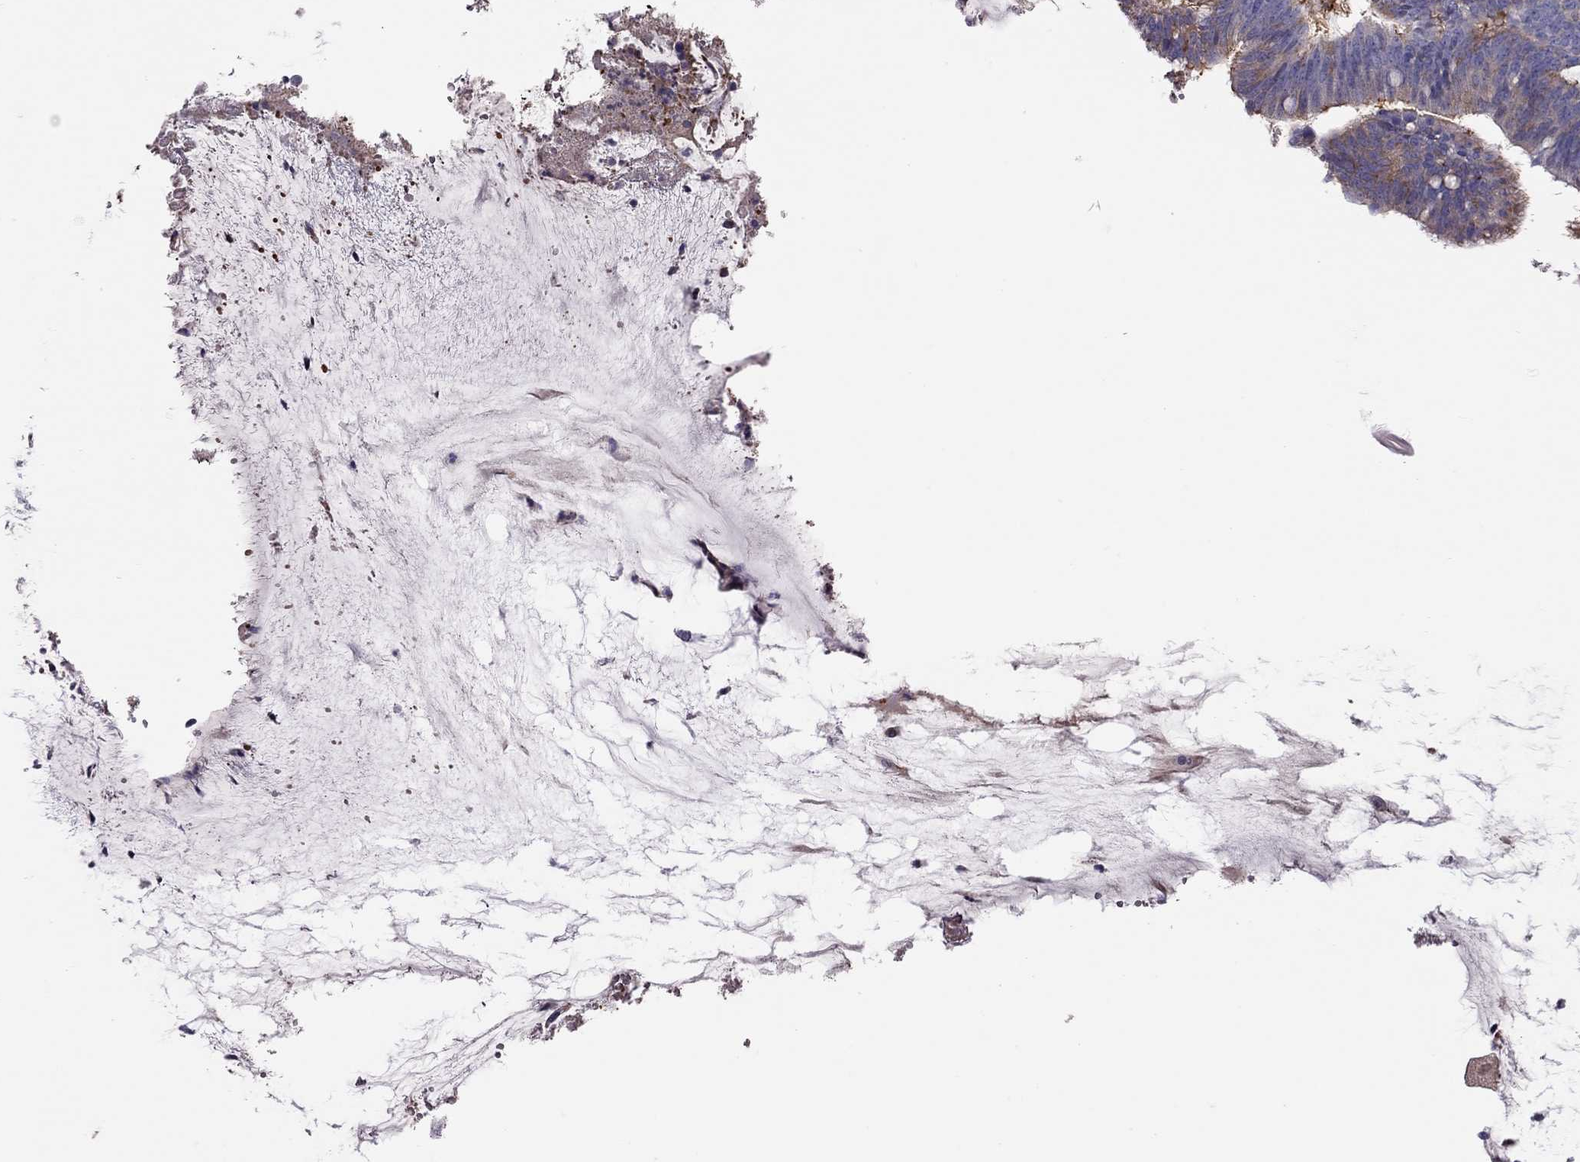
{"staining": {"intensity": "weak", "quantity": "25%-75%", "location": "cytoplasmic/membranous"}, "tissue": "colorectal cancer", "cell_type": "Tumor cells", "image_type": "cancer", "snomed": [{"axis": "morphology", "description": "Adenocarcinoma, NOS"}, {"axis": "topography", "description": "Colon"}], "caption": "High-power microscopy captured an IHC photomicrograph of colorectal adenocarcinoma, revealing weak cytoplasmic/membranous expression in approximately 25%-75% of tumor cells. The staining was performed using DAB to visualize the protein expression in brown, while the nuclei were stained in blue with hematoxylin (Magnification: 20x).", "gene": "ALOX15B", "patient": {"sex": "female", "age": 43}}